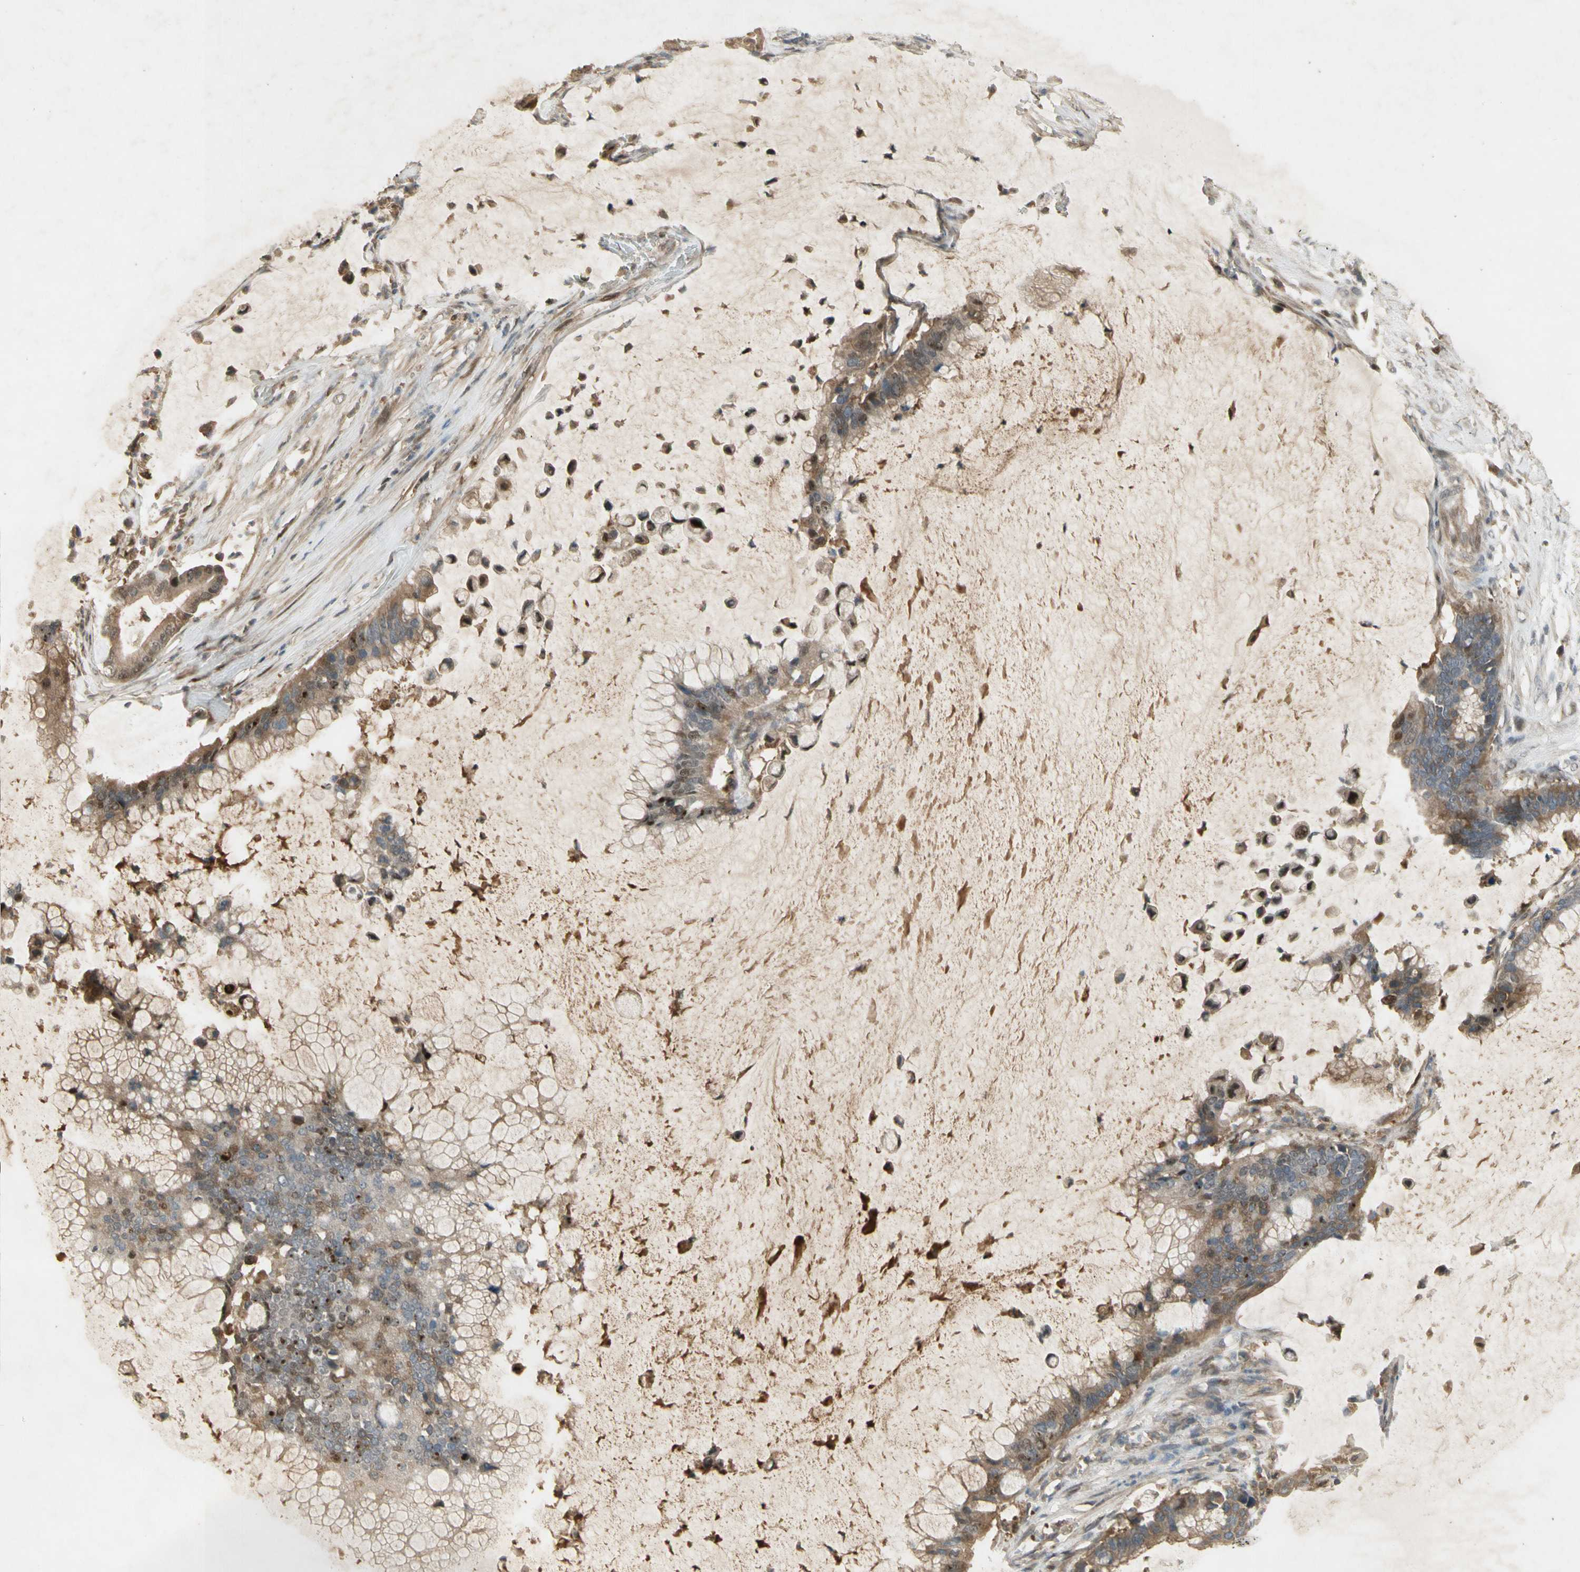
{"staining": {"intensity": "weak", "quantity": ">75%", "location": "cytoplasmic/membranous"}, "tissue": "pancreatic cancer", "cell_type": "Tumor cells", "image_type": "cancer", "snomed": [{"axis": "morphology", "description": "Adenocarcinoma, NOS"}, {"axis": "topography", "description": "Pancreas"}], "caption": "There is low levels of weak cytoplasmic/membranous expression in tumor cells of adenocarcinoma (pancreatic), as demonstrated by immunohistochemical staining (brown color).", "gene": "NRG4", "patient": {"sex": "male", "age": 41}}